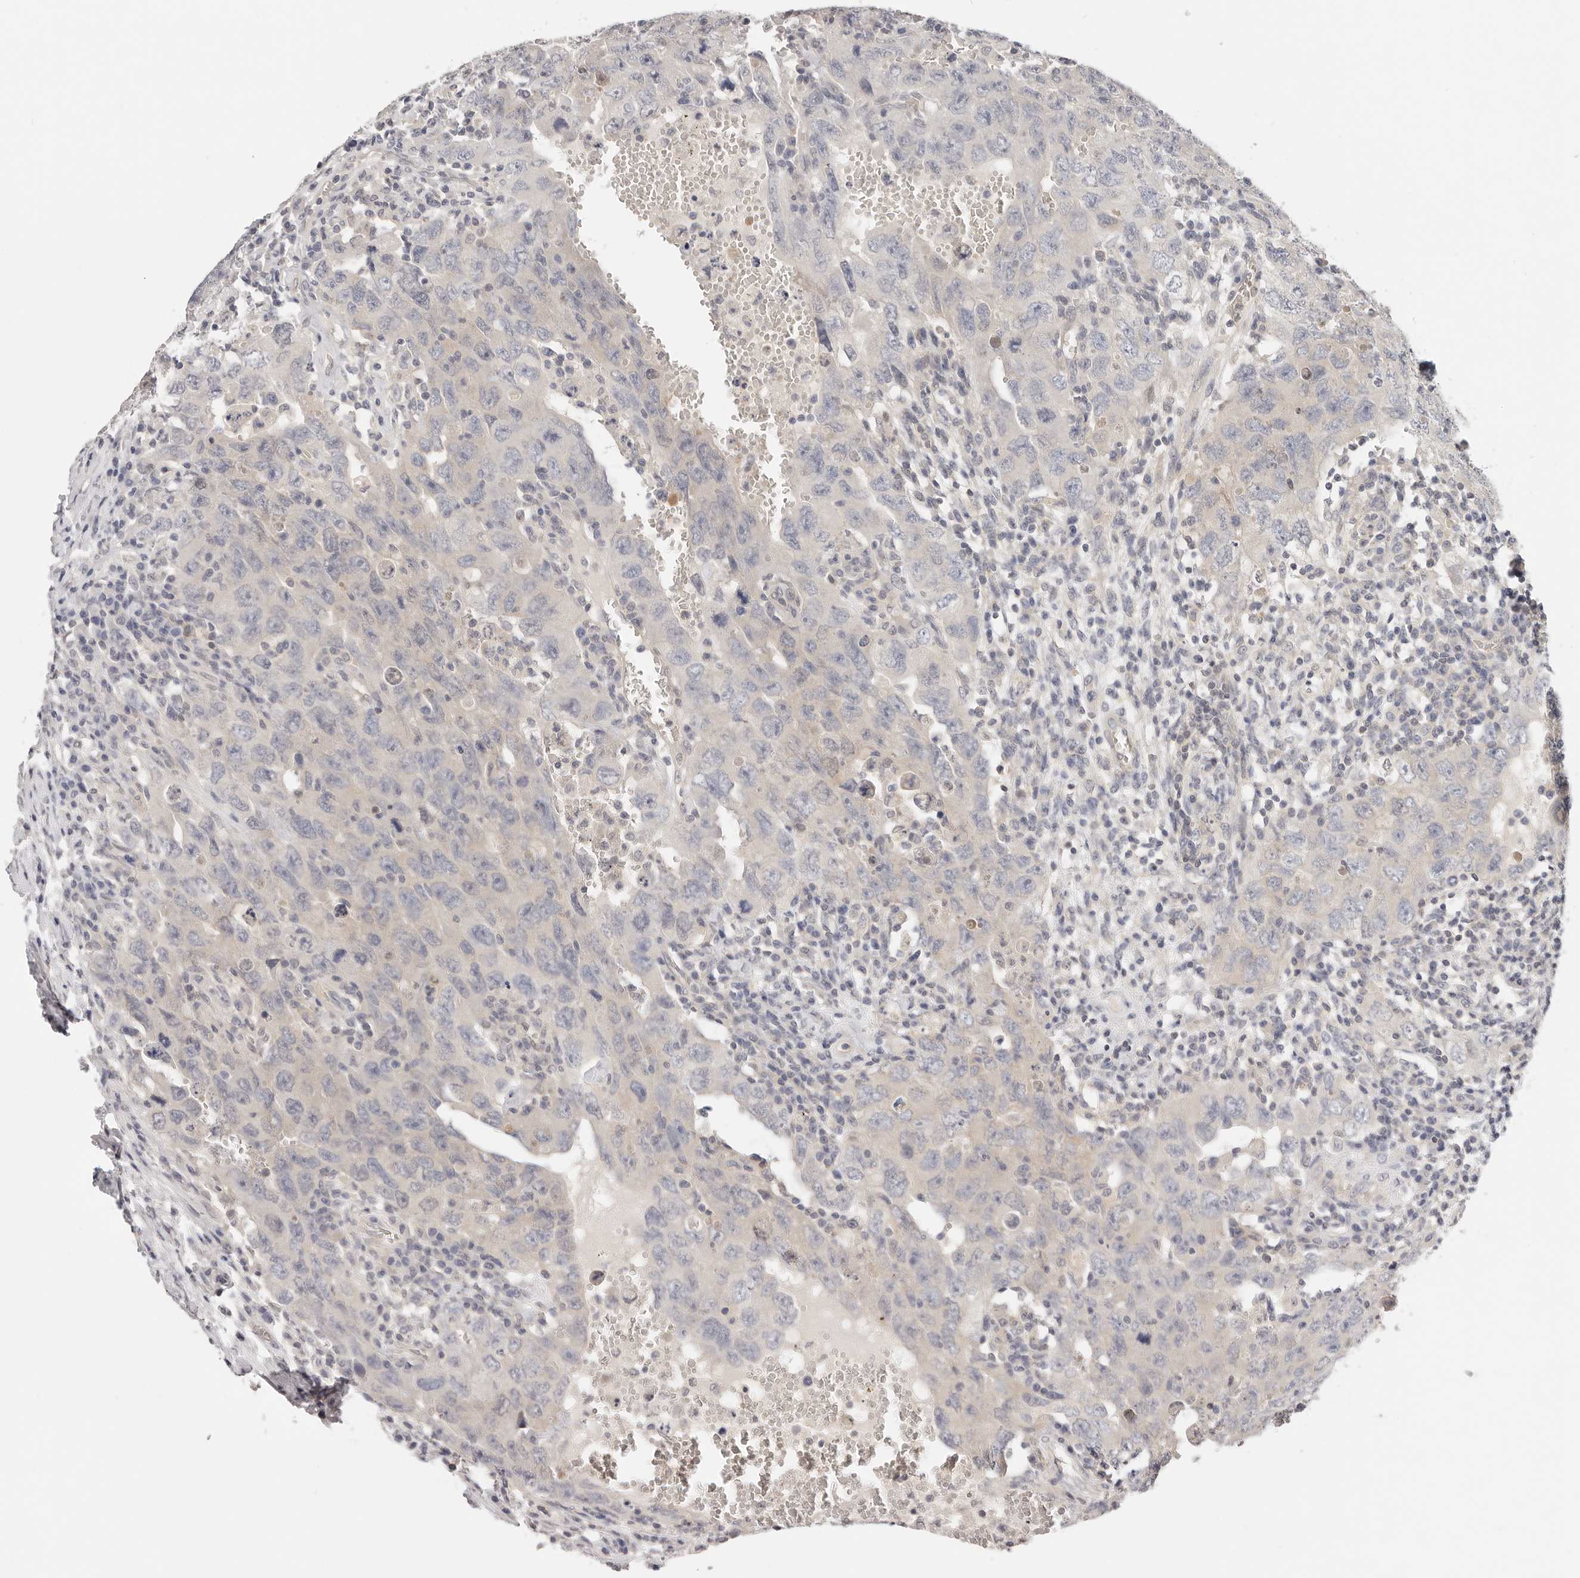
{"staining": {"intensity": "negative", "quantity": "none", "location": "none"}, "tissue": "testis cancer", "cell_type": "Tumor cells", "image_type": "cancer", "snomed": [{"axis": "morphology", "description": "Carcinoma, Embryonal, NOS"}, {"axis": "topography", "description": "Testis"}], "caption": "Immunohistochemistry of testis embryonal carcinoma displays no expression in tumor cells.", "gene": "GGPS1", "patient": {"sex": "male", "age": 26}}